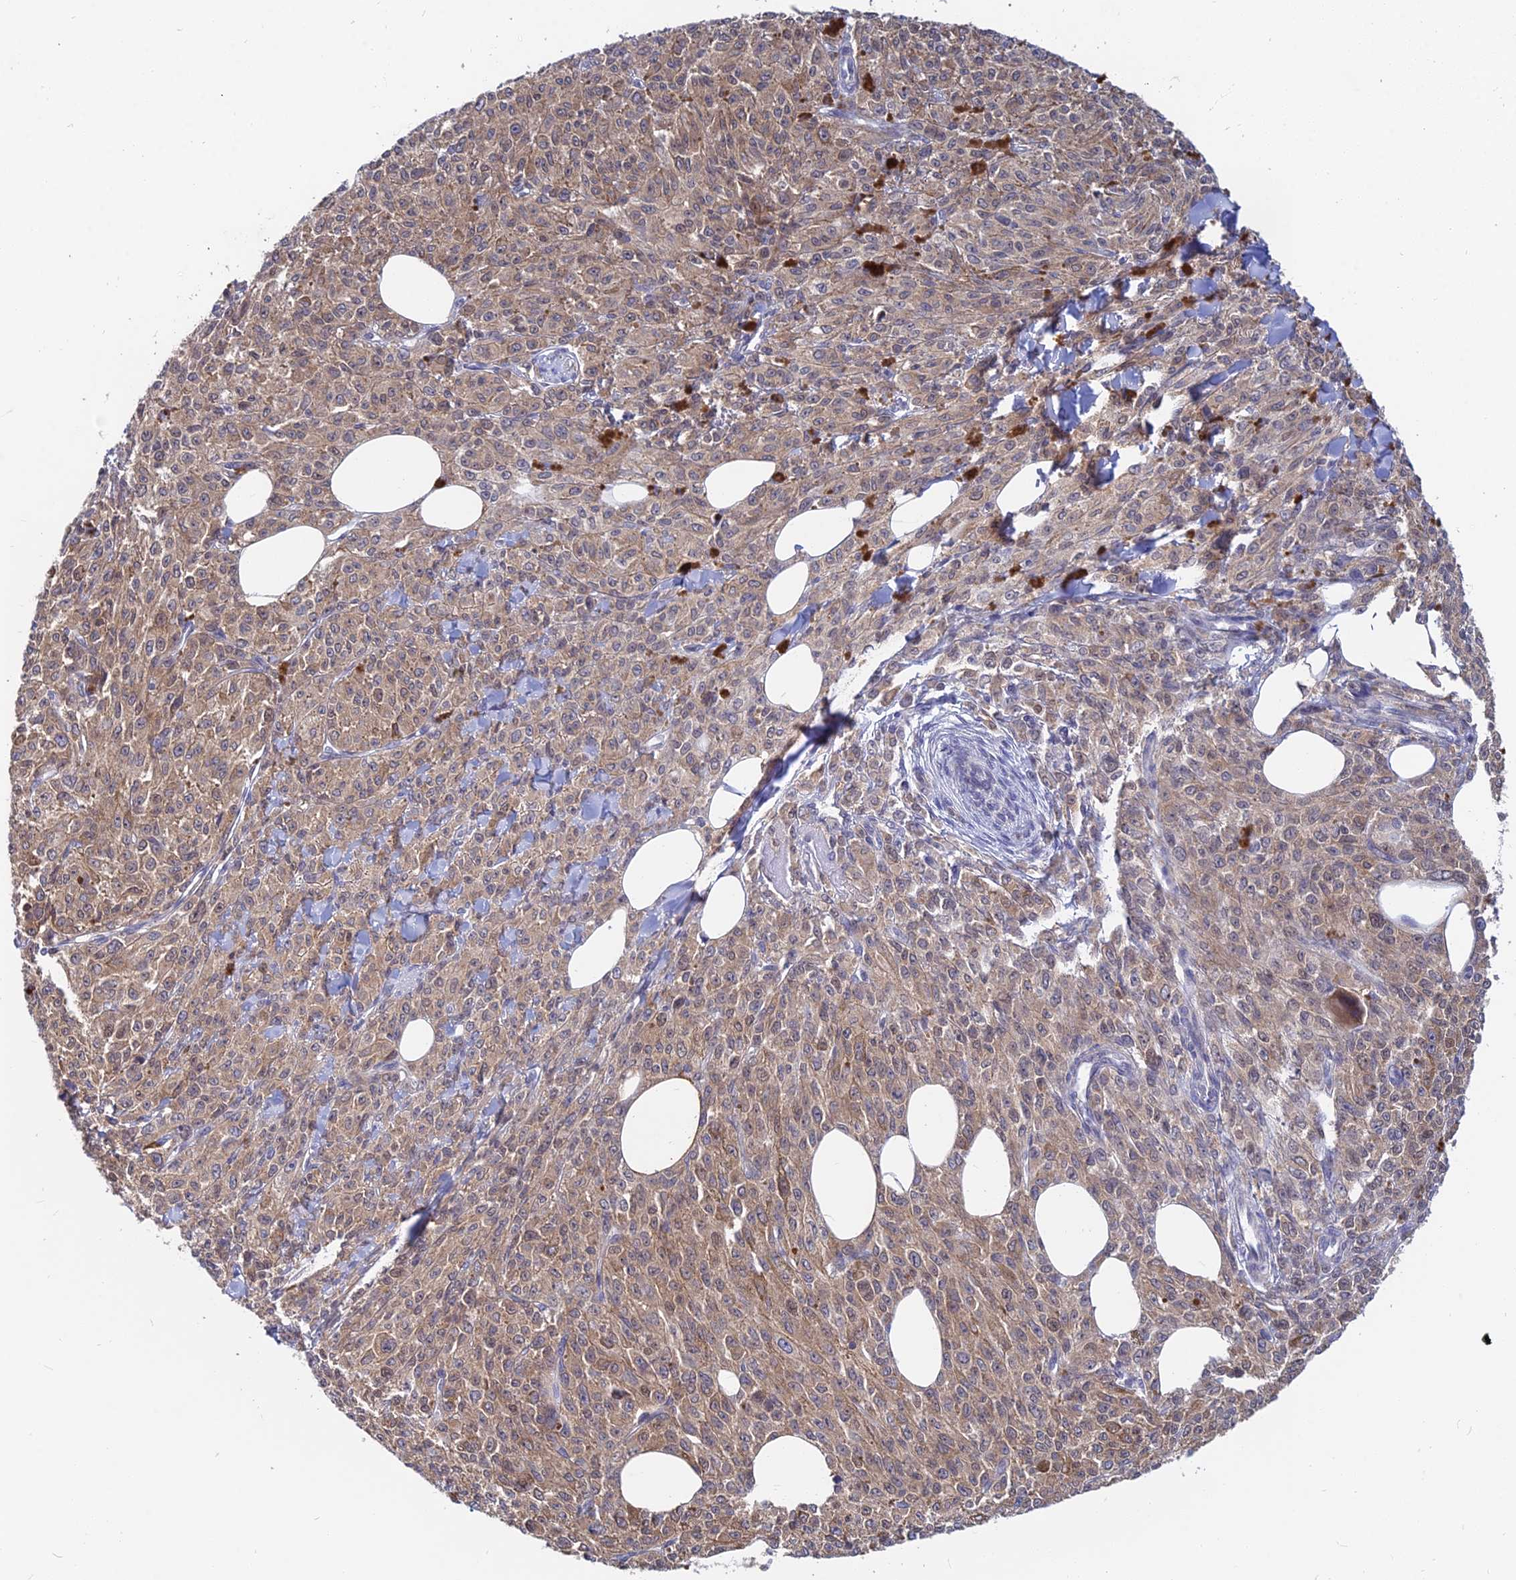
{"staining": {"intensity": "moderate", "quantity": ">75%", "location": "cytoplasmic/membranous"}, "tissue": "melanoma", "cell_type": "Tumor cells", "image_type": "cancer", "snomed": [{"axis": "morphology", "description": "Malignant melanoma, NOS"}, {"axis": "topography", "description": "Skin"}], "caption": "This is an image of immunohistochemistry staining of malignant melanoma, which shows moderate positivity in the cytoplasmic/membranous of tumor cells.", "gene": "B3GALT4", "patient": {"sex": "female", "age": 52}}